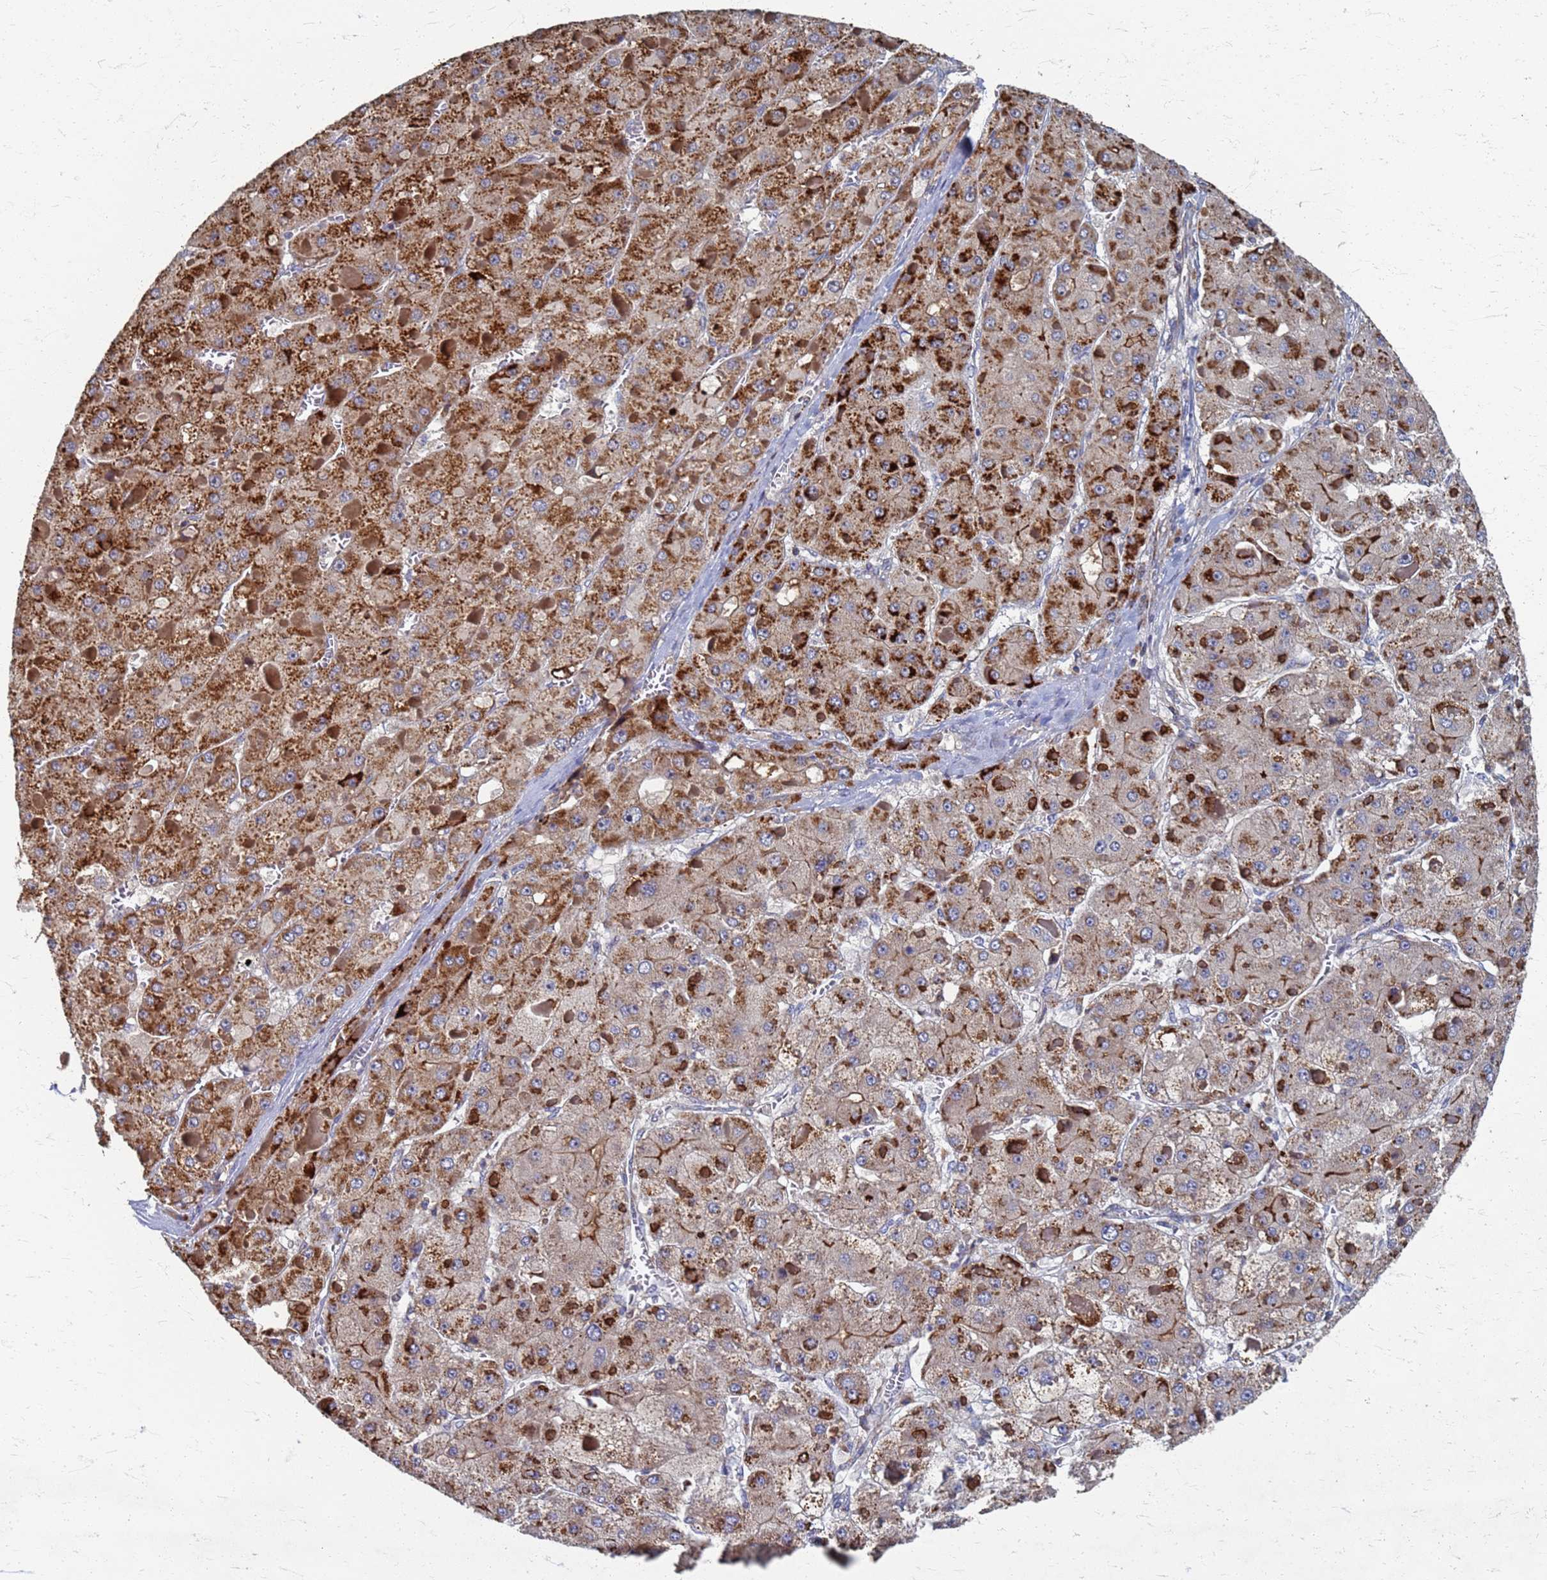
{"staining": {"intensity": "strong", "quantity": "25%-75%", "location": "cytoplasmic/membranous"}, "tissue": "liver cancer", "cell_type": "Tumor cells", "image_type": "cancer", "snomed": [{"axis": "morphology", "description": "Carcinoma, Hepatocellular, NOS"}, {"axis": "topography", "description": "Liver"}], "caption": "A brown stain labels strong cytoplasmic/membranous expression of a protein in hepatocellular carcinoma (liver) tumor cells.", "gene": "ATPAF1", "patient": {"sex": "female", "age": 73}}